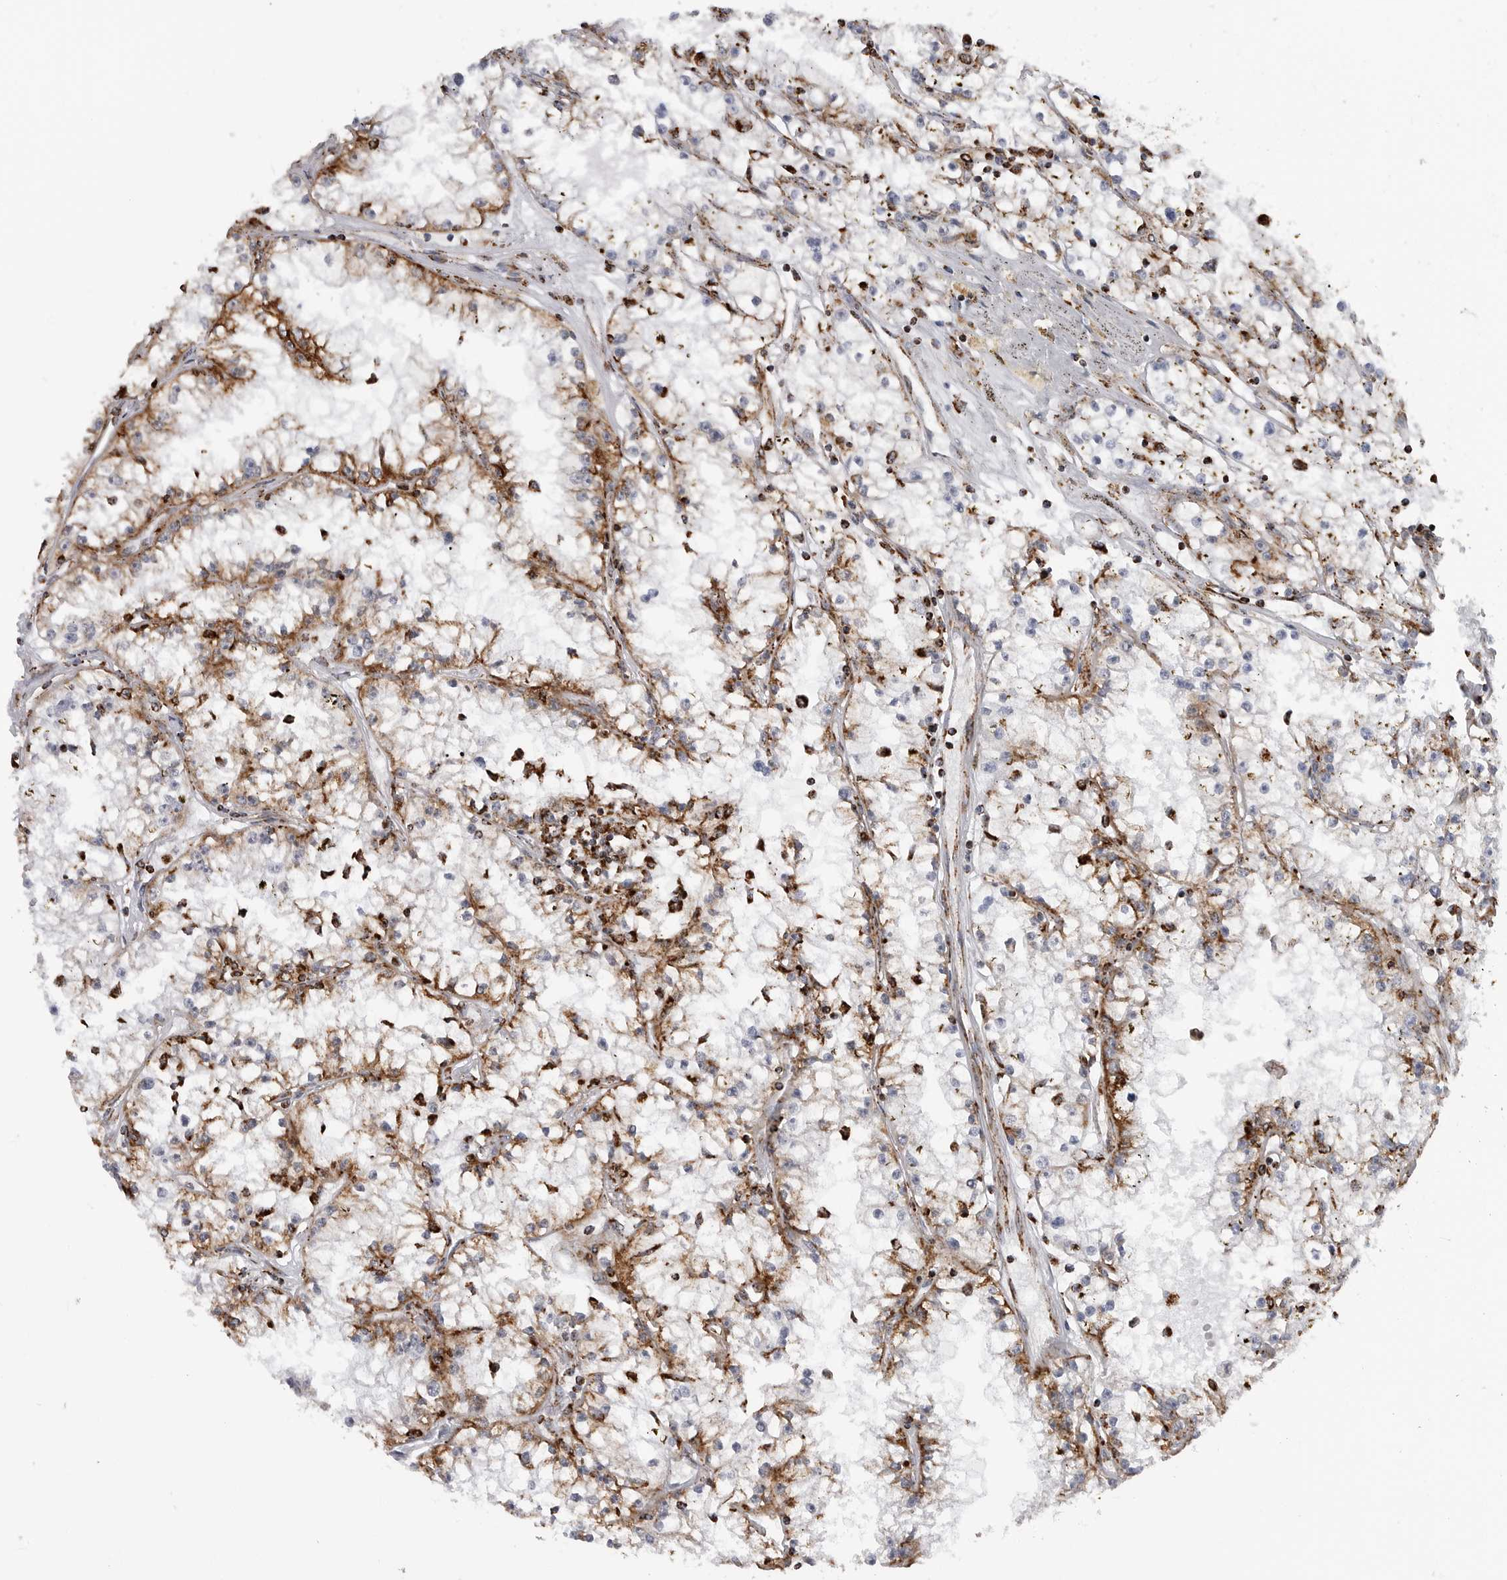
{"staining": {"intensity": "strong", "quantity": "25%-75%", "location": "cytoplasmic/membranous"}, "tissue": "renal cancer", "cell_type": "Tumor cells", "image_type": "cancer", "snomed": [{"axis": "morphology", "description": "Adenocarcinoma, NOS"}, {"axis": "topography", "description": "Kidney"}], "caption": "Human adenocarcinoma (renal) stained with a protein marker displays strong staining in tumor cells.", "gene": "COX5A", "patient": {"sex": "male", "age": 56}}